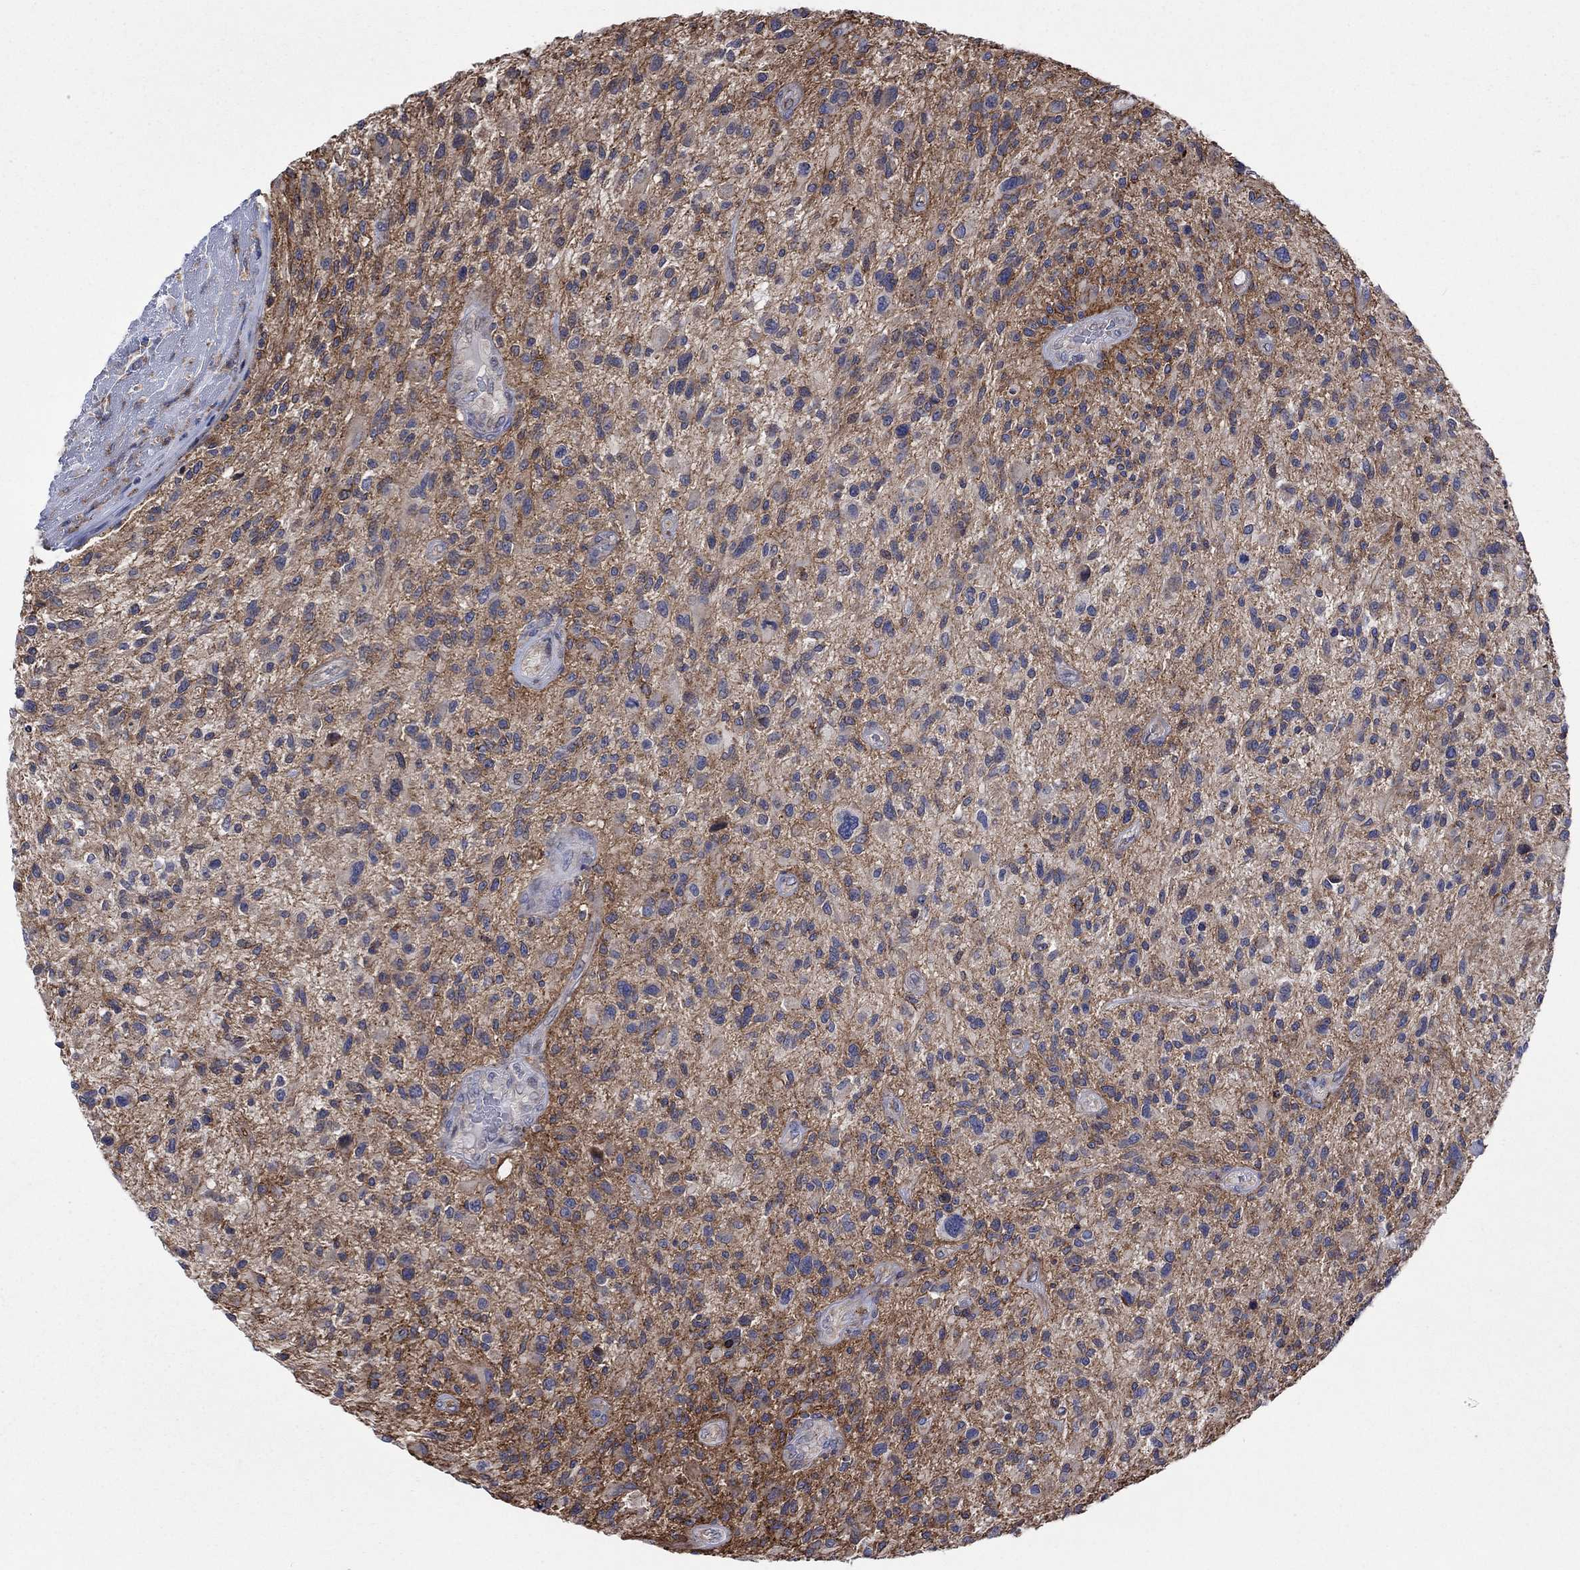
{"staining": {"intensity": "strong", "quantity": "25%-75%", "location": "cytoplasmic/membranous"}, "tissue": "glioma", "cell_type": "Tumor cells", "image_type": "cancer", "snomed": [{"axis": "morphology", "description": "Glioma, malignant, High grade"}, {"axis": "topography", "description": "Brain"}], "caption": "About 25%-75% of tumor cells in malignant glioma (high-grade) reveal strong cytoplasmic/membranous protein positivity as visualized by brown immunohistochemical staining.", "gene": "SLC35F2", "patient": {"sex": "male", "age": 47}}